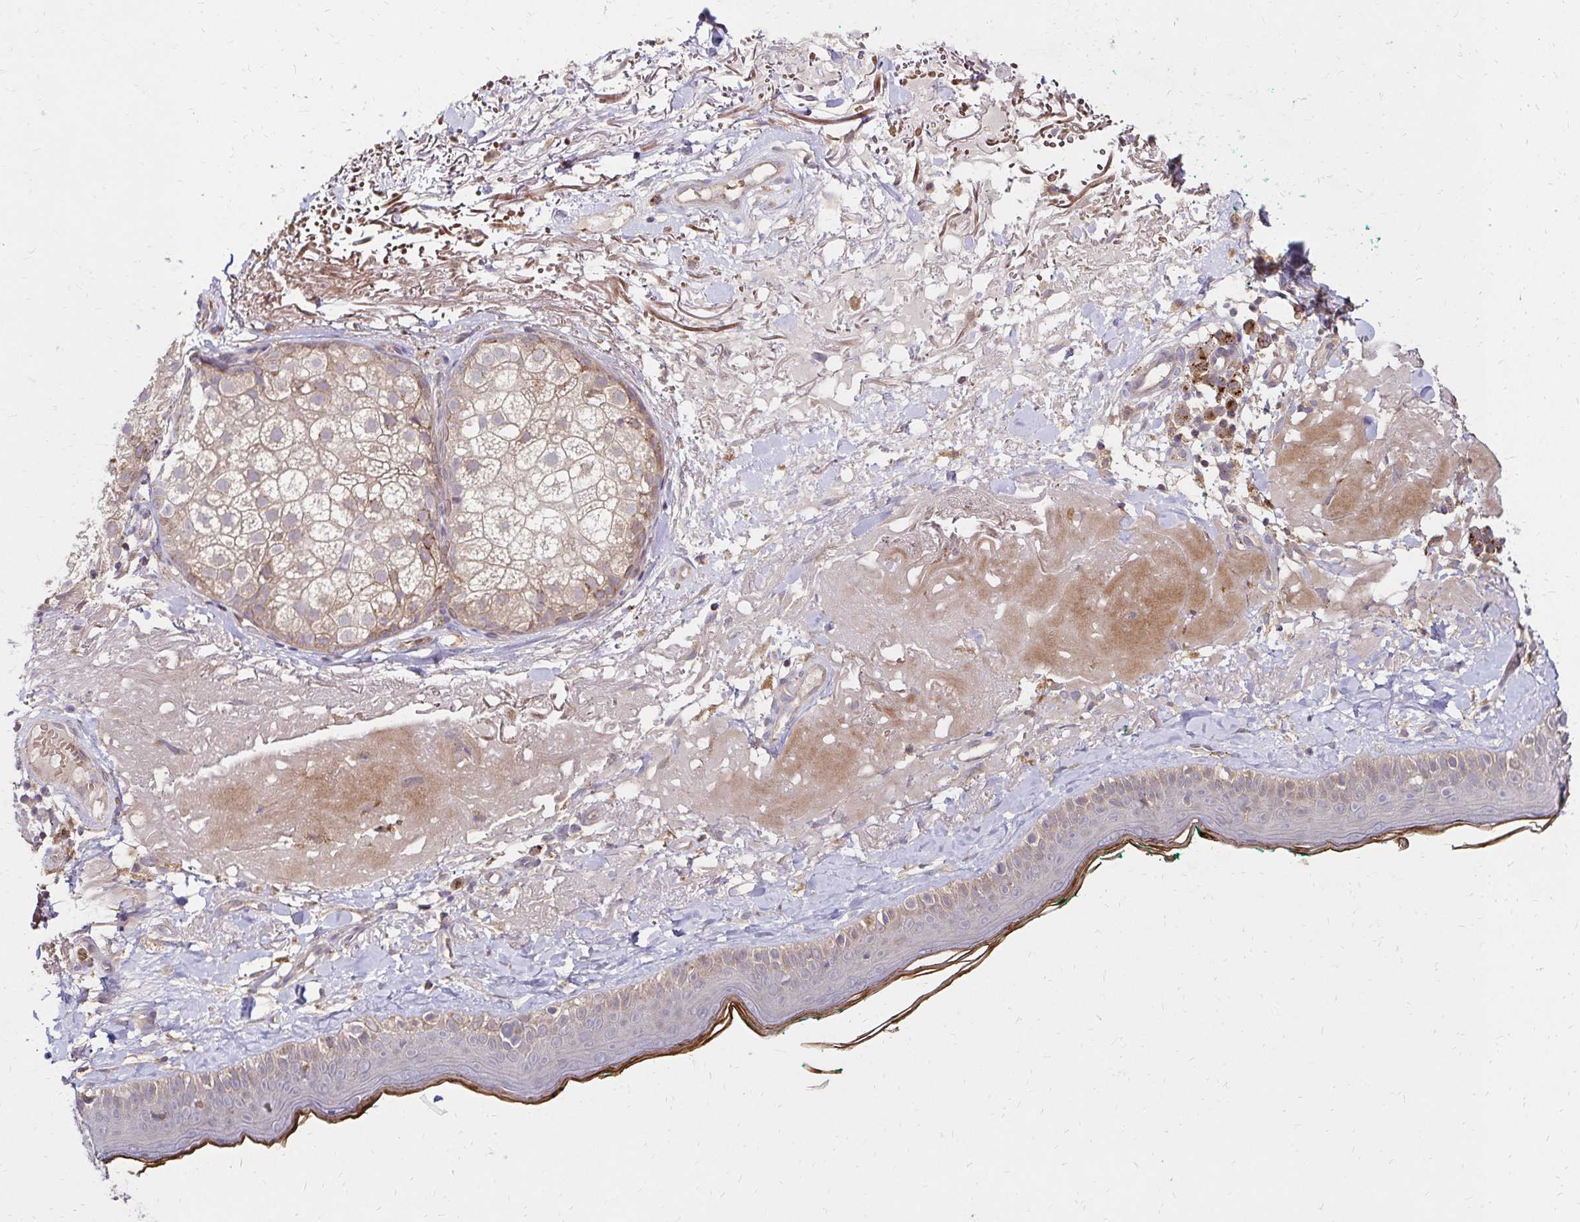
{"staining": {"intensity": "weak", "quantity": "25%-75%", "location": "cytoplasmic/membranous"}, "tissue": "skin", "cell_type": "Fibroblasts", "image_type": "normal", "snomed": [{"axis": "morphology", "description": "Normal tissue, NOS"}, {"axis": "topography", "description": "Skin"}], "caption": "Brown immunohistochemical staining in normal human skin demonstrates weak cytoplasmic/membranous staining in about 25%-75% of fibroblasts.", "gene": "IDUA", "patient": {"sex": "male", "age": 73}}